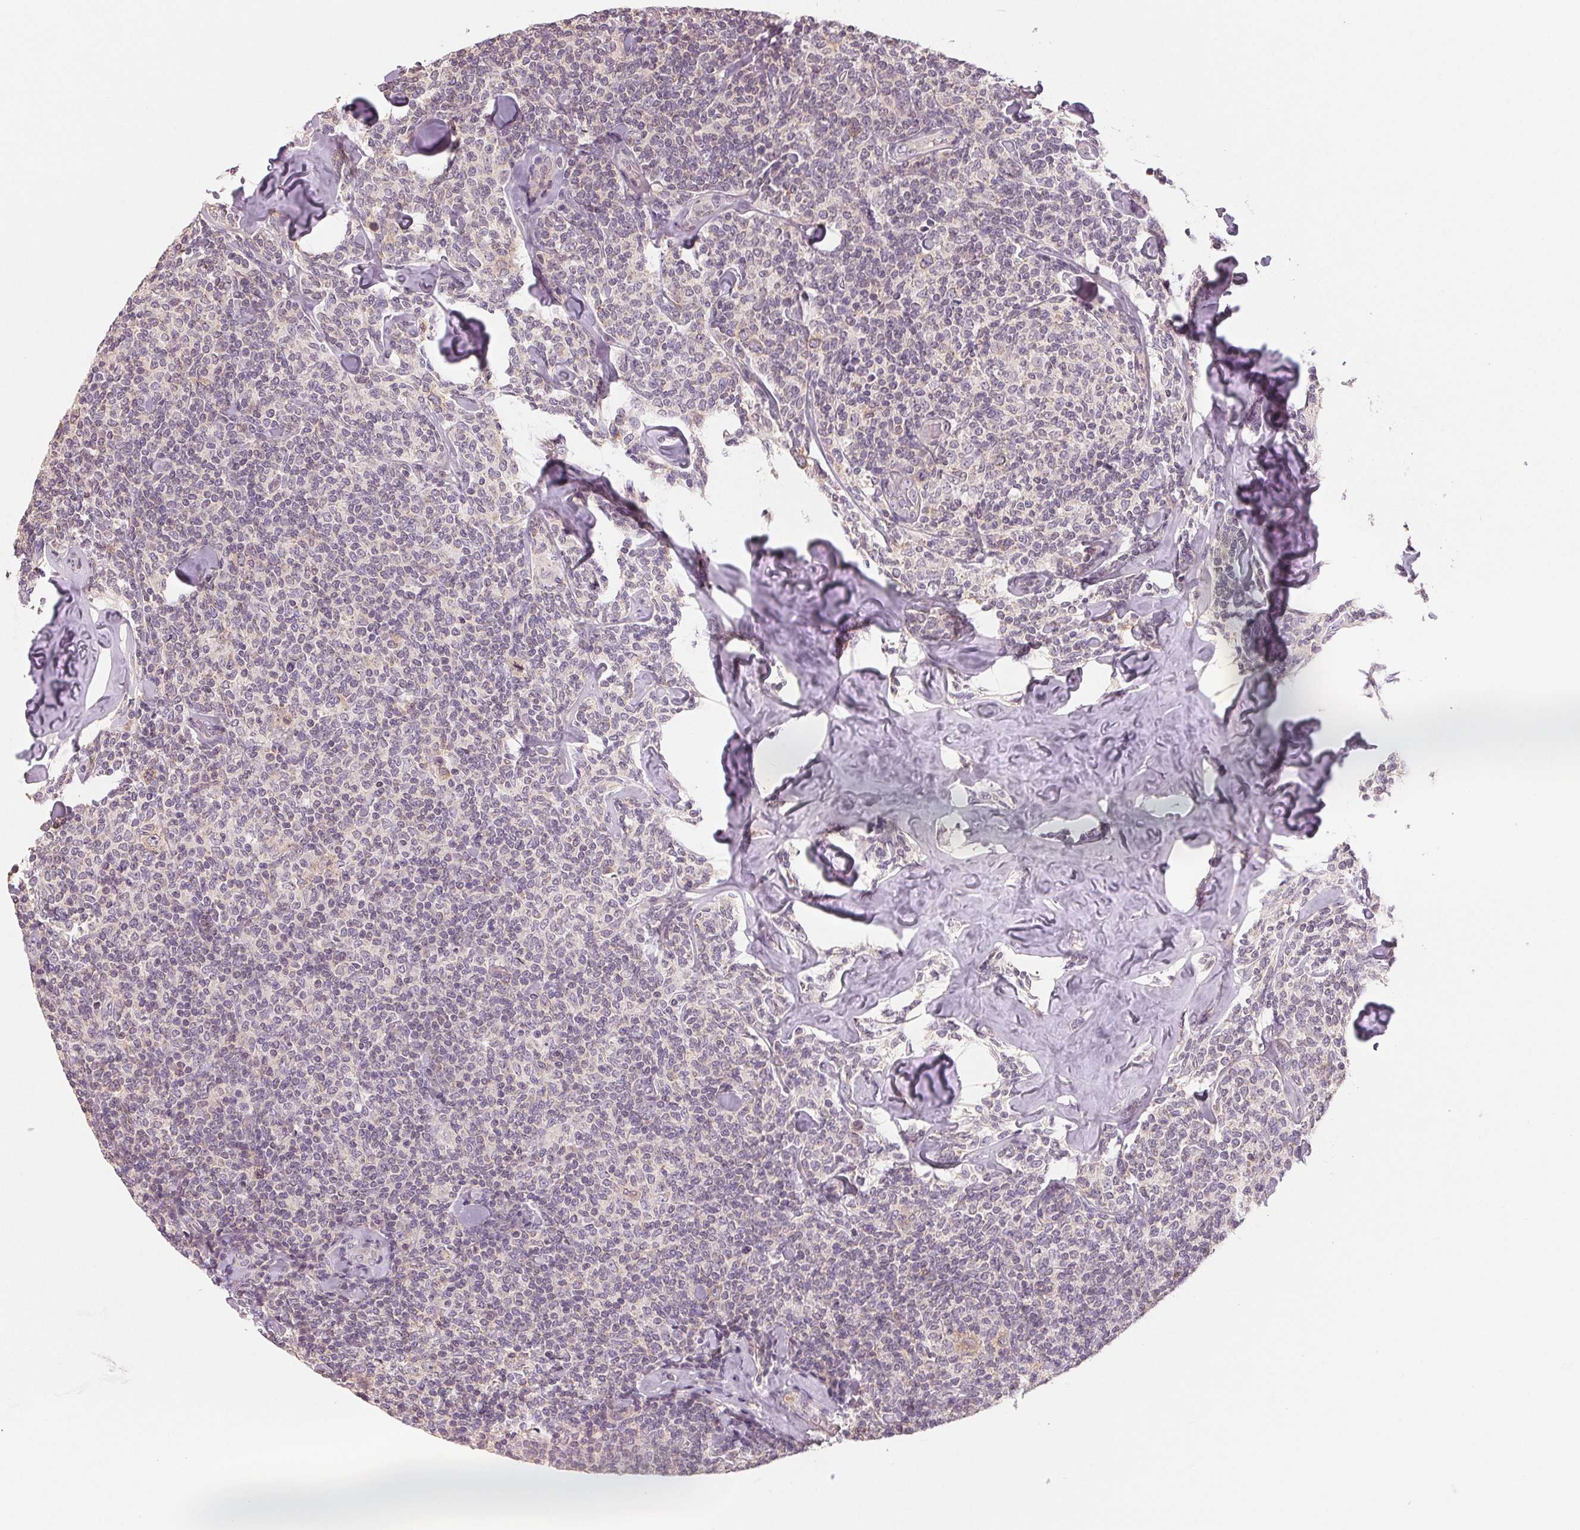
{"staining": {"intensity": "negative", "quantity": "none", "location": "none"}, "tissue": "lymphoma", "cell_type": "Tumor cells", "image_type": "cancer", "snomed": [{"axis": "morphology", "description": "Malignant lymphoma, non-Hodgkin's type, Low grade"}, {"axis": "topography", "description": "Lymph node"}], "caption": "This is an immunohistochemistry micrograph of human malignant lymphoma, non-Hodgkin's type (low-grade). There is no staining in tumor cells.", "gene": "AQP8", "patient": {"sex": "female", "age": 56}}